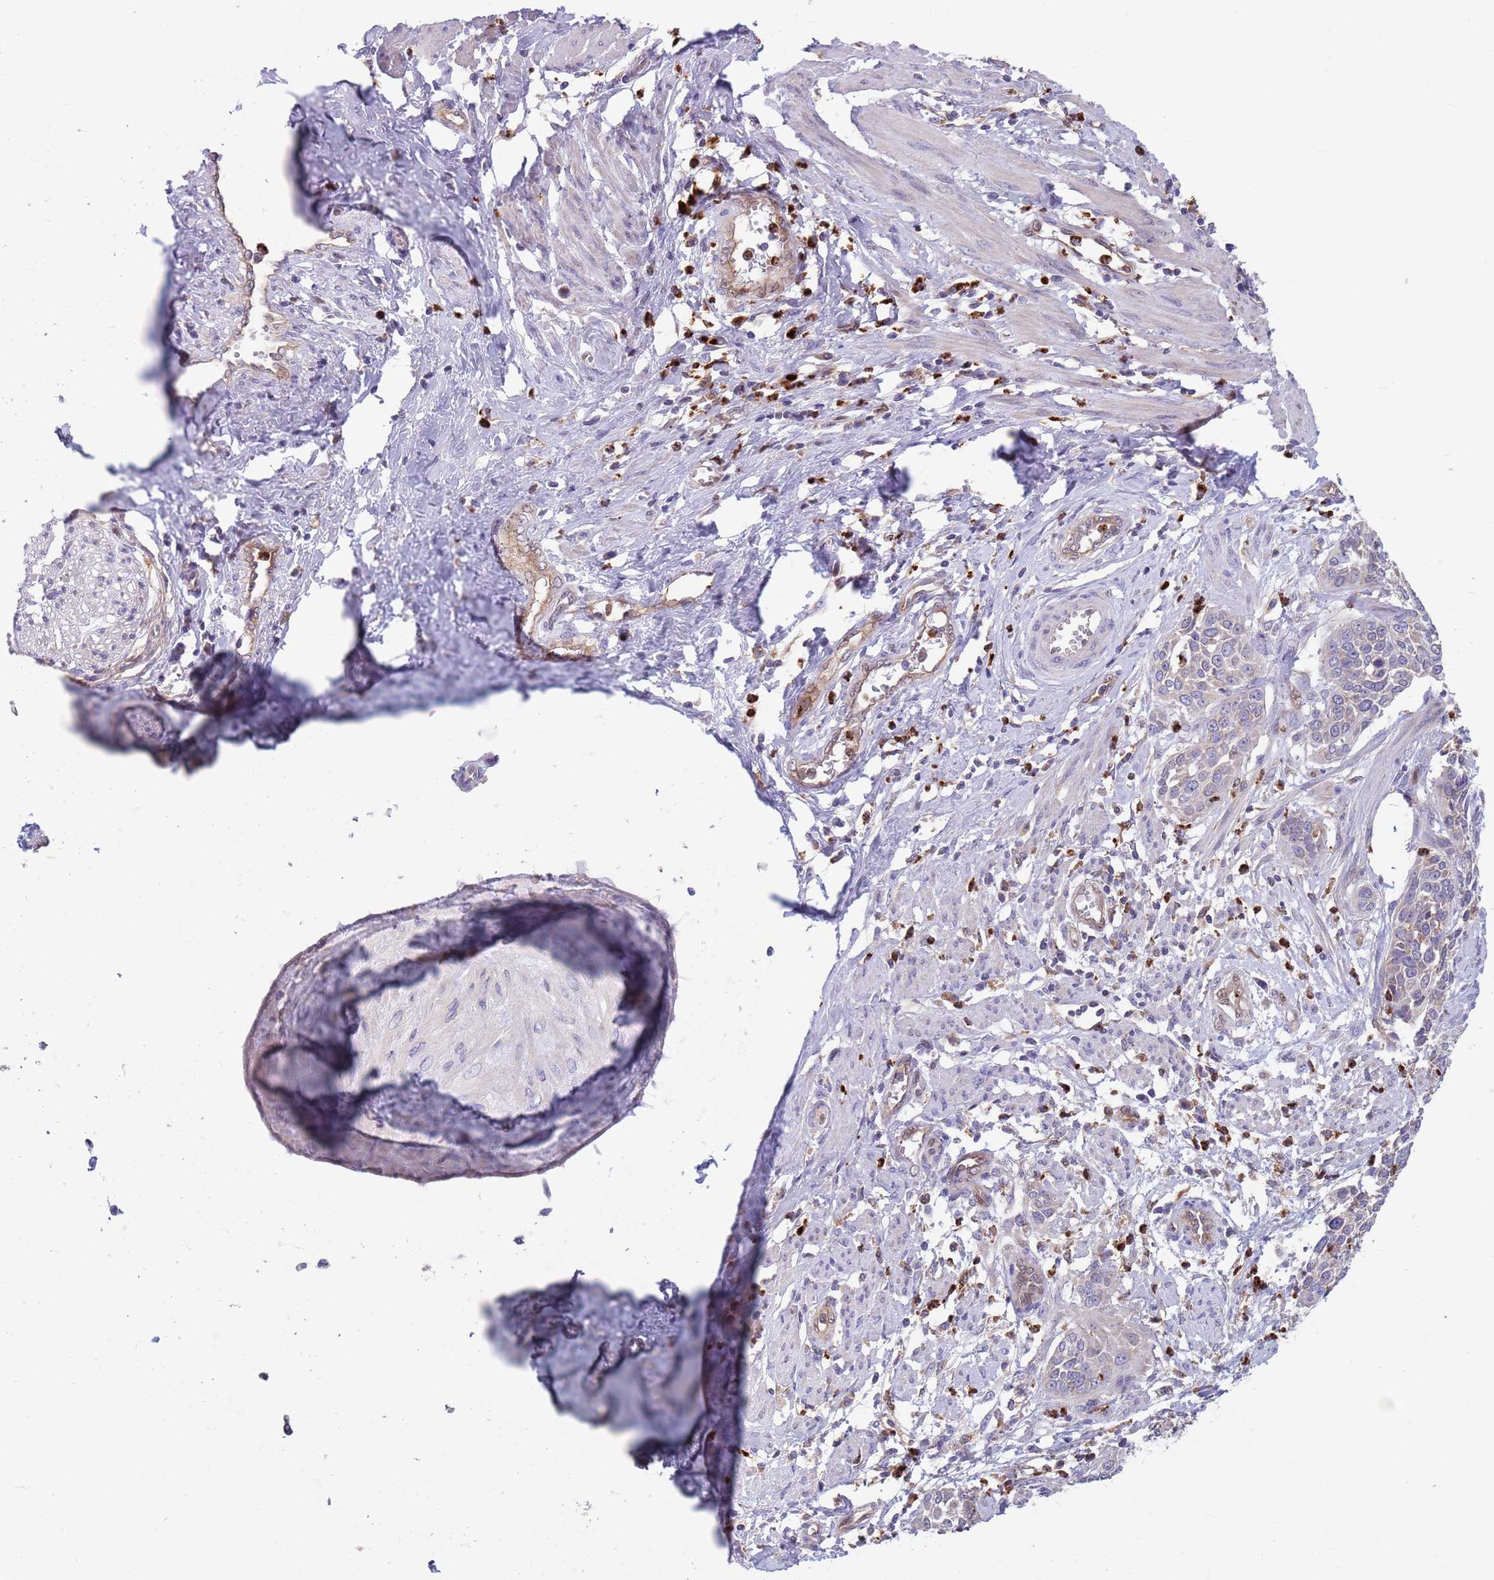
{"staining": {"intensity": "negative", "quantity": "none", "location": "none"}, "tissue": "cervical cancer", "cell_type": "Tumor cells", "image_type": "cancer", "snomed": [{"axis": "morphology", "description": "Squamous cell carcinoma, NOS"}, {"axis": "topography", "description": "Cervix"}], "caption": "The histopathology image demonstrates no significant staining in tumor cells of cervical cancer. The staining was performed using DAB to visualize the protein expression in brown, while the nuclei were stained in blue with hematoxylin (Magnification: 20x).", "gene": "DDT", "patient": {"sex": "female", "age": 44}}